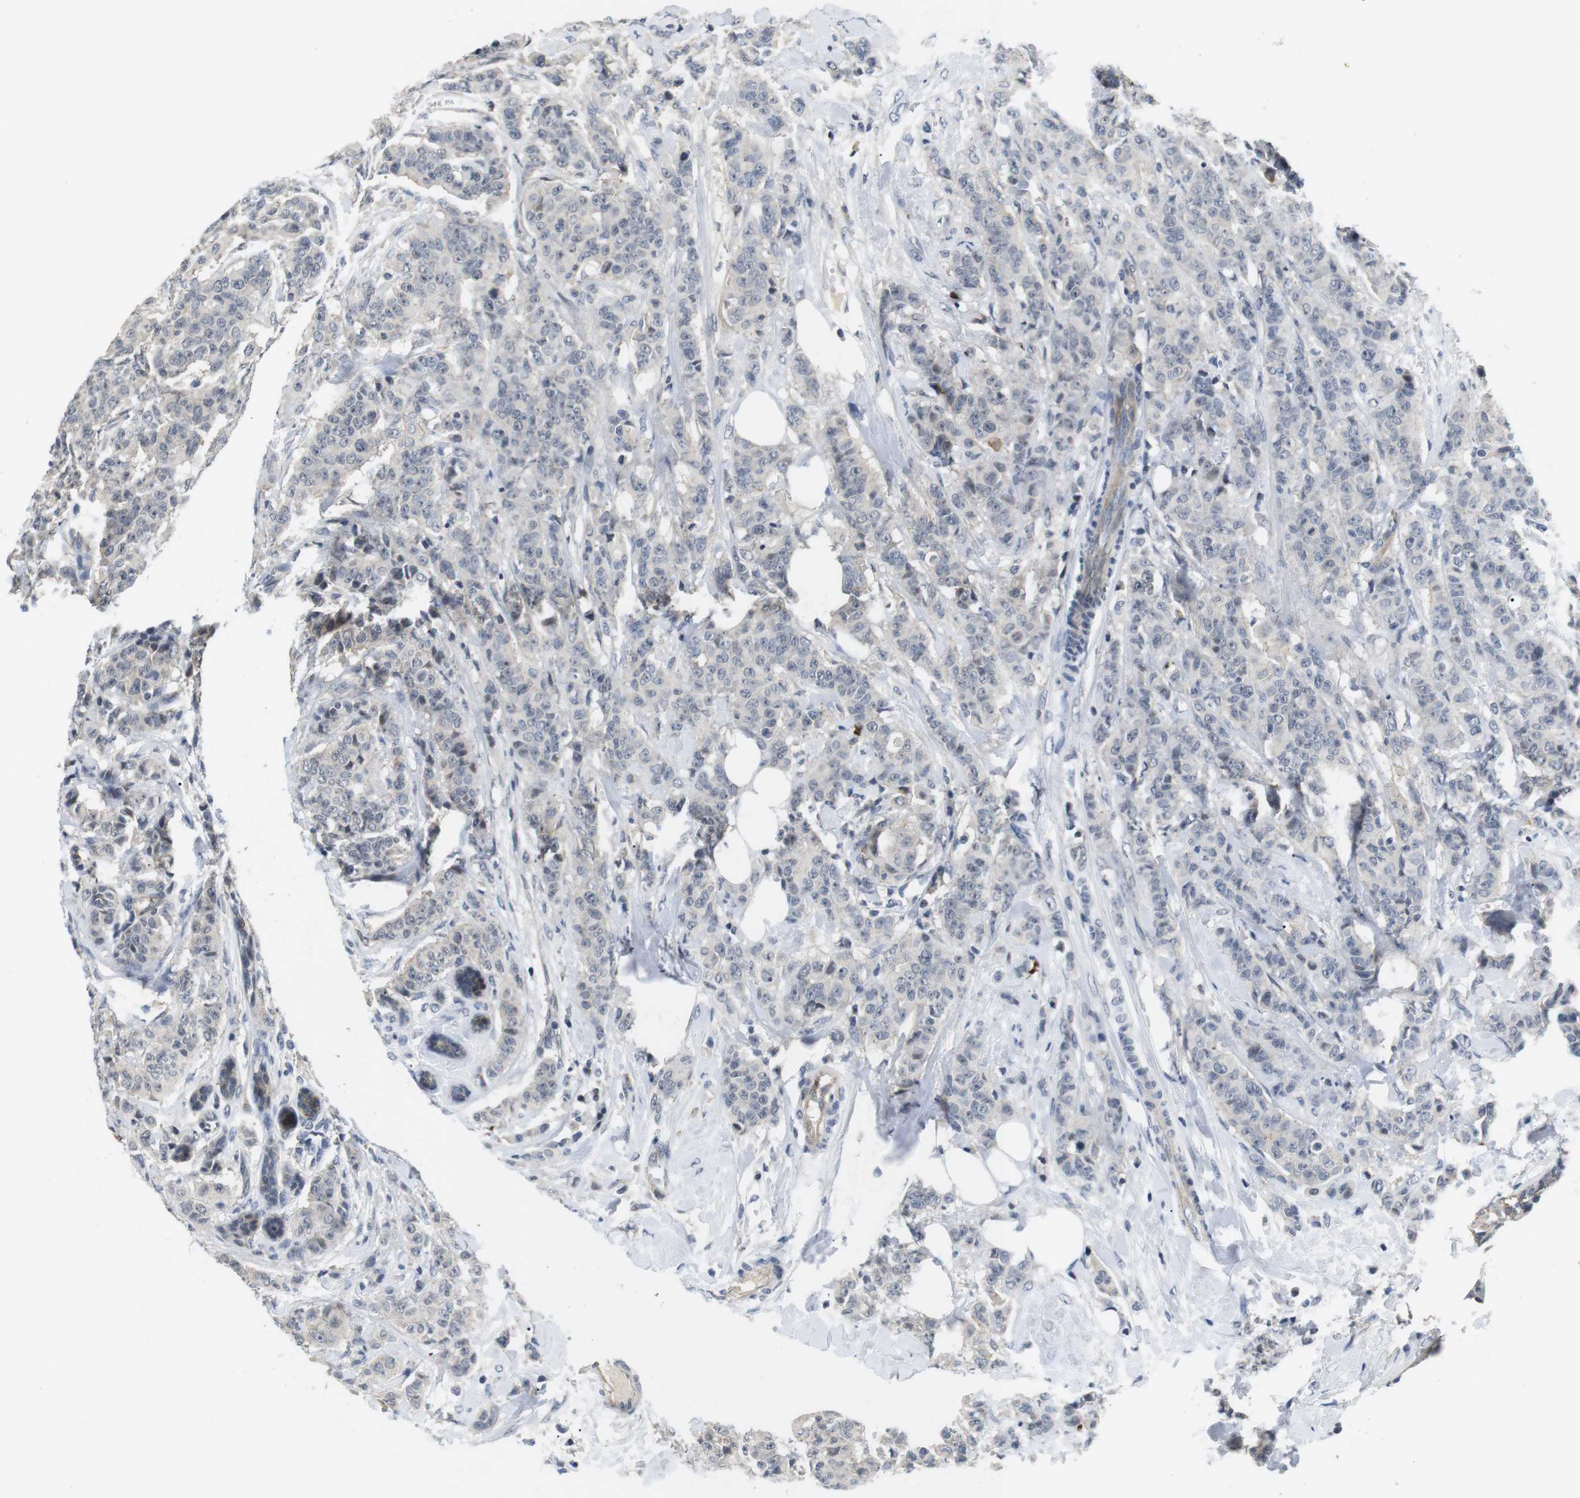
{"staining": {"intensity": "negative", "quantity": "none", "location": "none"}, "tissue": "breast cancer", "cell_type": "Tumor cells", "image_type": "cancer", "snomed": [{"axis": "morphology", "description": "Normal tissue, NOS"}, {"axis": "morphology", "description": "Duct carcinoma"}, {"axis": "topography", "description": "Breast"}], "caption": "Micrograph shows no protein positivity in tumor cells of breast cancer (intraductal carcinoma) tissue.", "gene": "NECTIN1", "patient": {"sex": "female", "age": 40}}